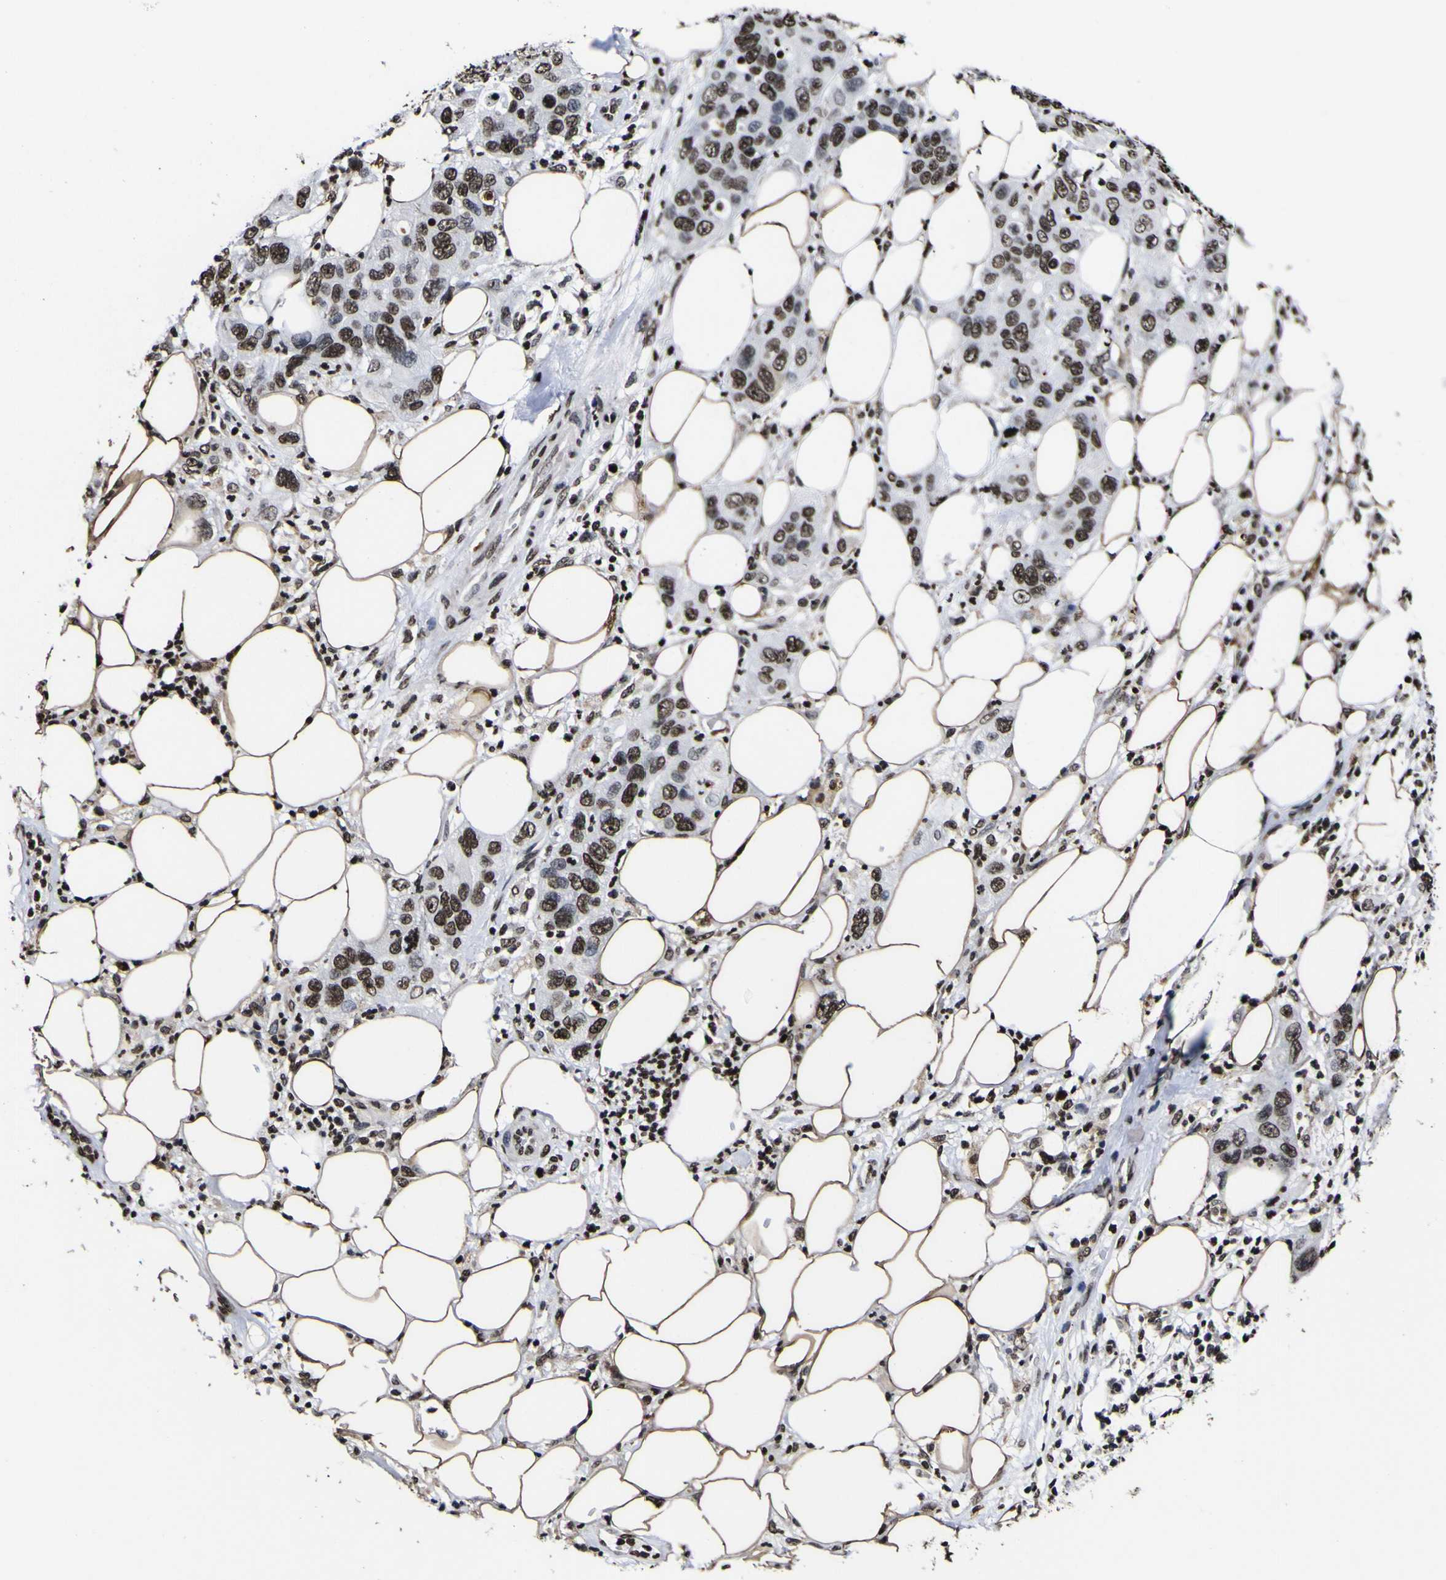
{"staining": {"intensity": "strong", "quantity": "25%-75%", "location": "nuclear"}, "tissue": "pancreatic cancer", "cell_type": "Tumor cells", "image_type": "cancer", "snomed": [{"axis": "morphology", "description": "Adenocarcinoma, NOS"}, {"axis": "topography", "description": "Pancreas"}], "caption": "A high-resolution image shows immunohistochemistry (IHC) staining of pancreatic cancer (adenocarcinoma), which exhibits strong nuclear positivity in about 25%-75% of tumor cells.", "gene": "PIAS1", "patient": {"sex": "female", "age": 71}}